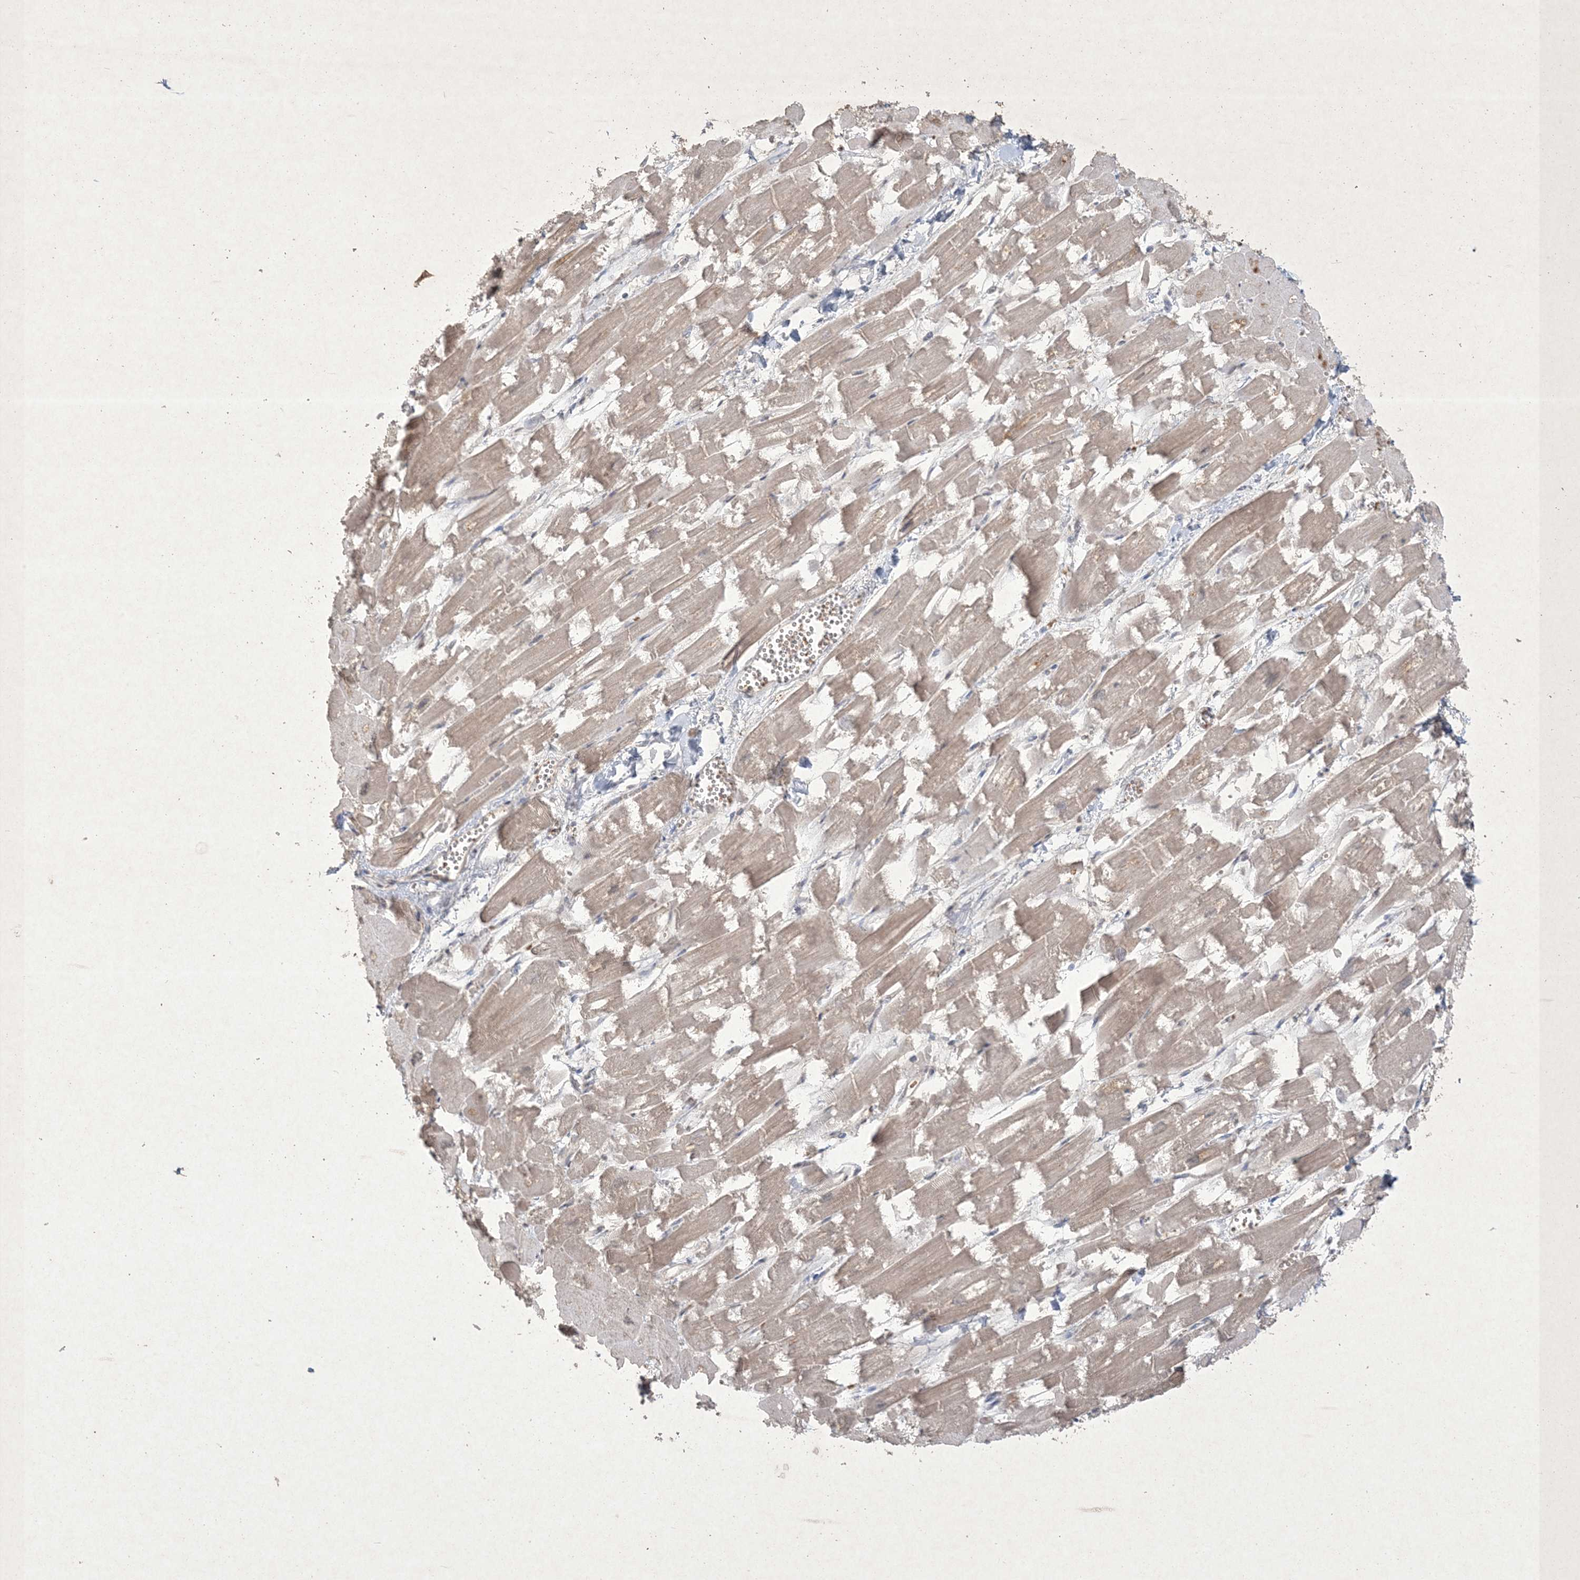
{"staining": {"intensity": "weak", "quantity": ">75%", "location": "cytoplasmic/membranous"}, "tissue": "heart muscle", "cell_type": "Cardiomyocytes", "image_type": "normal", "snomed": [{"axis": "morphology", "description": "Normal tissue, NOS"}, {"axis": "topography", "description": "Heart"}], "caption": "An immunohistochemistry histopathology image of normal tissue is shown. Protein staining in brown shows weak cytoplasmic/membranous positivity in heart muscle within cardiomyocytes.", "gene": "NRBP2", "patient": {"sex": "male", "age": 54}}